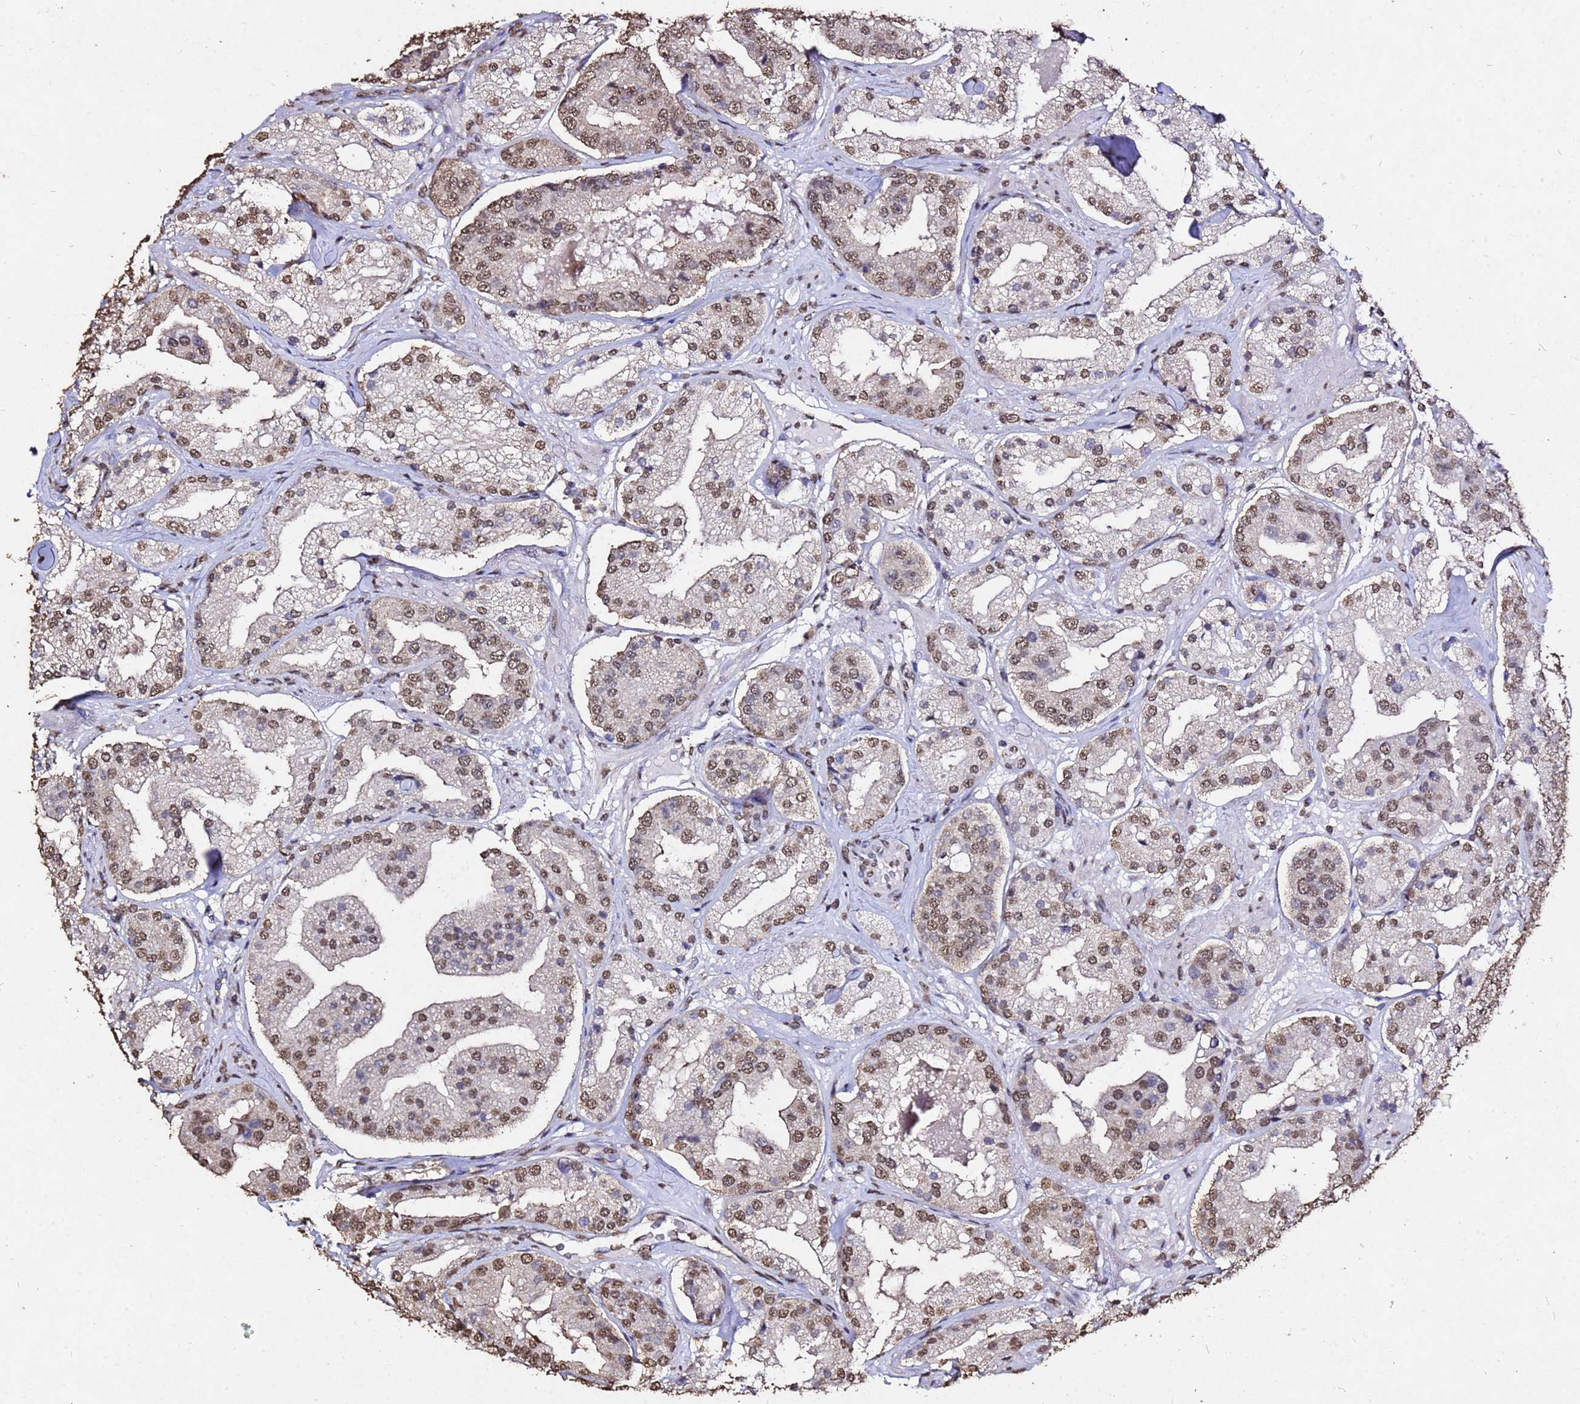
{"staining": {"intensity": "moderate", "quantity": ">75%", "location": "nuclear"}, "tissue": "prostate cancer", "cell_type": "Tumor cells", "image_type": "cancer", "snomed": [{"axis": "morphology", "description": "Adenocarcinoma, High grade"}, {"axis": "topography", "description": "Prostate"}], "caption": "Prostate high-grade adenocarcinoma was stained to show a protein in brown. There is medium levels of moderate nuclear positivity in approximately >75% of tumor cells.", "gene": "MYOCD", "patient": {"sex": "male", "age": 63}}